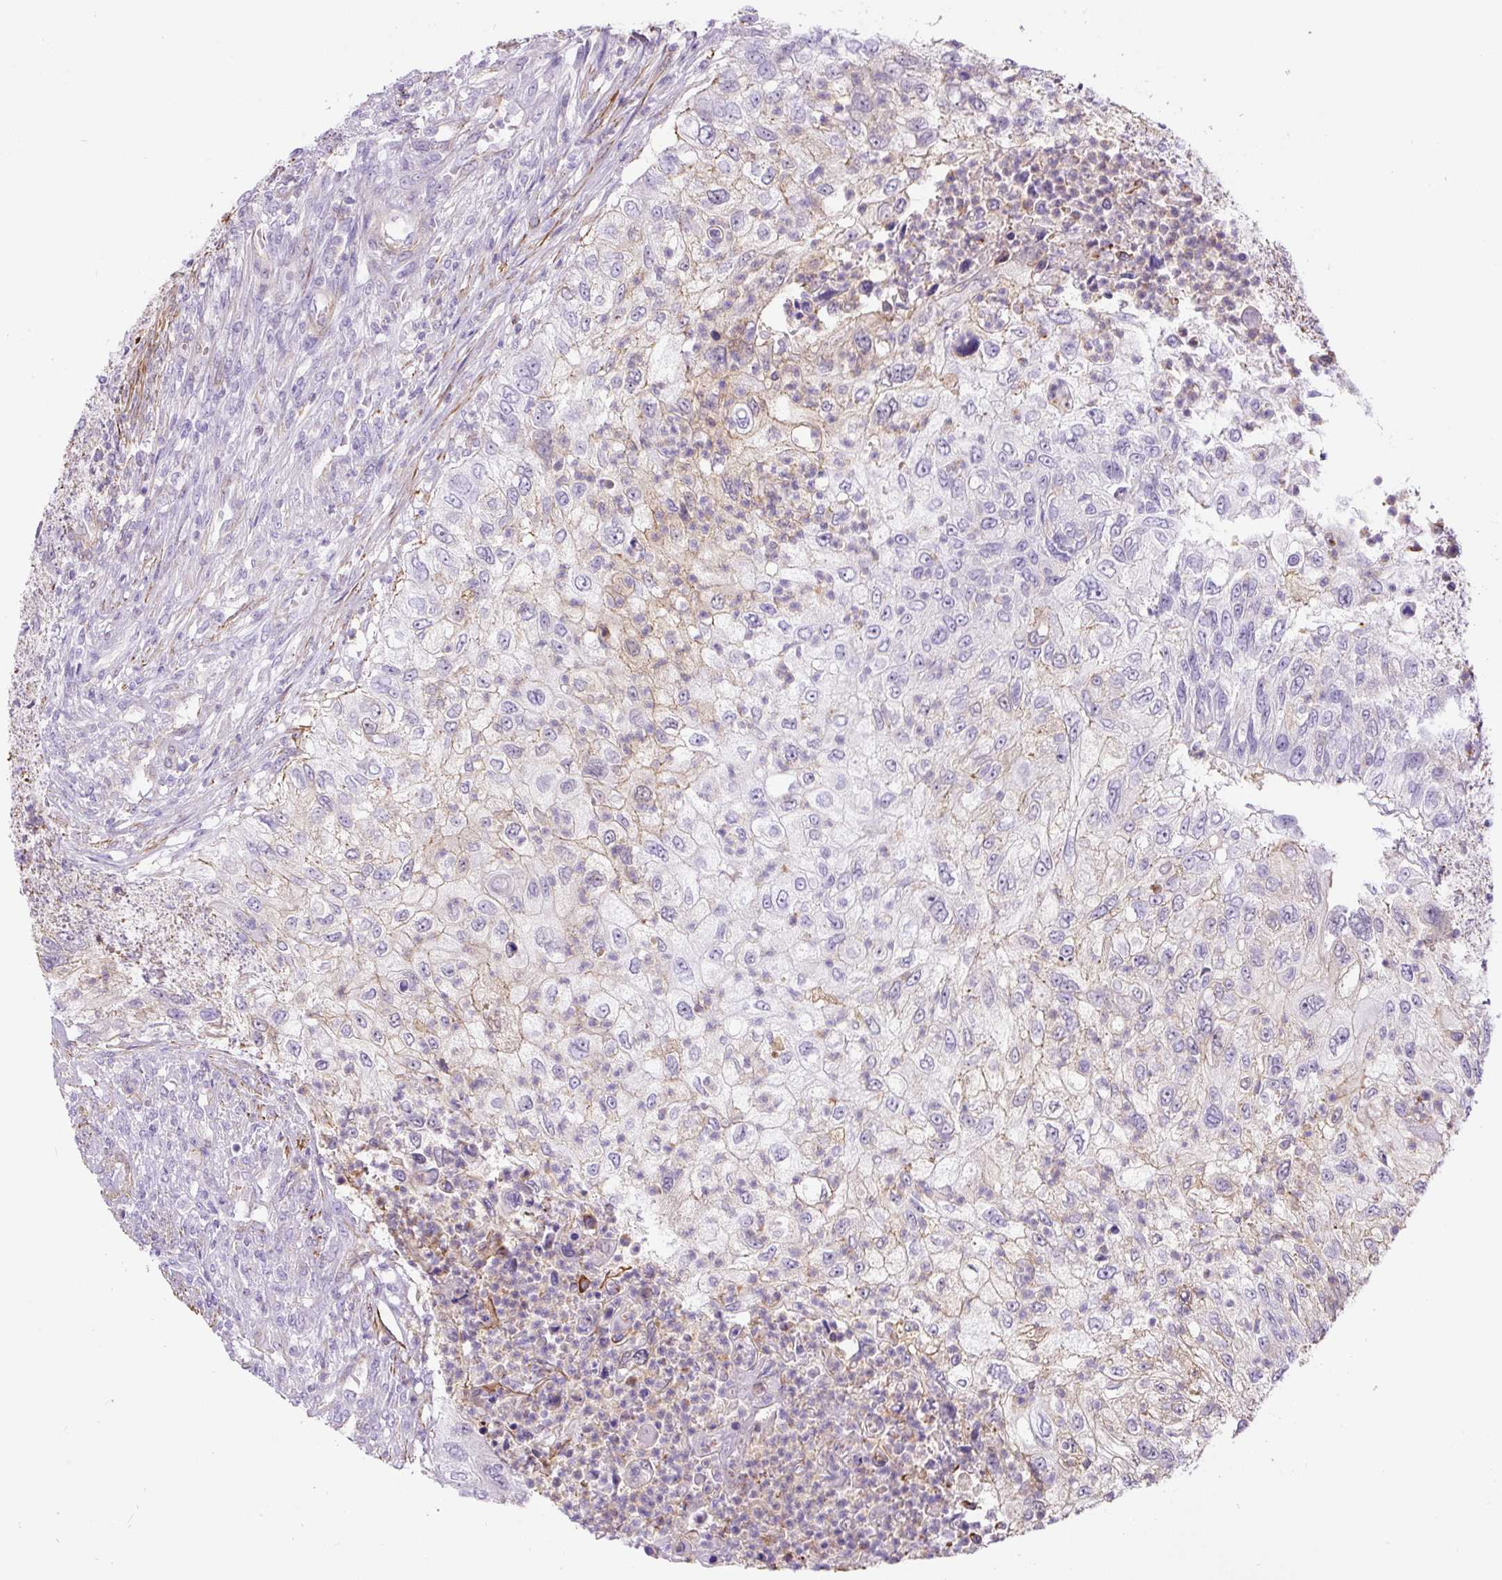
{"staining": {"intensity": "weak", "quantity": "<25%", "location": "cytoplasmic/membranous"}, "tissue": "urothelial cancer", "cell_type": "Tumor cells", "image_type": "cancer", "snomed": [{"axis": "morphology", "description": "Urothelial carcinoma, High grade"}, {"axis": "topography", "description": "Urinary bladder"}], "caption": "Tumor cells show no significant expression in urothelial carcinoma (high-grade).", "gene": "B3GALT5", "patient": {"sex": "female", "age": 60}}